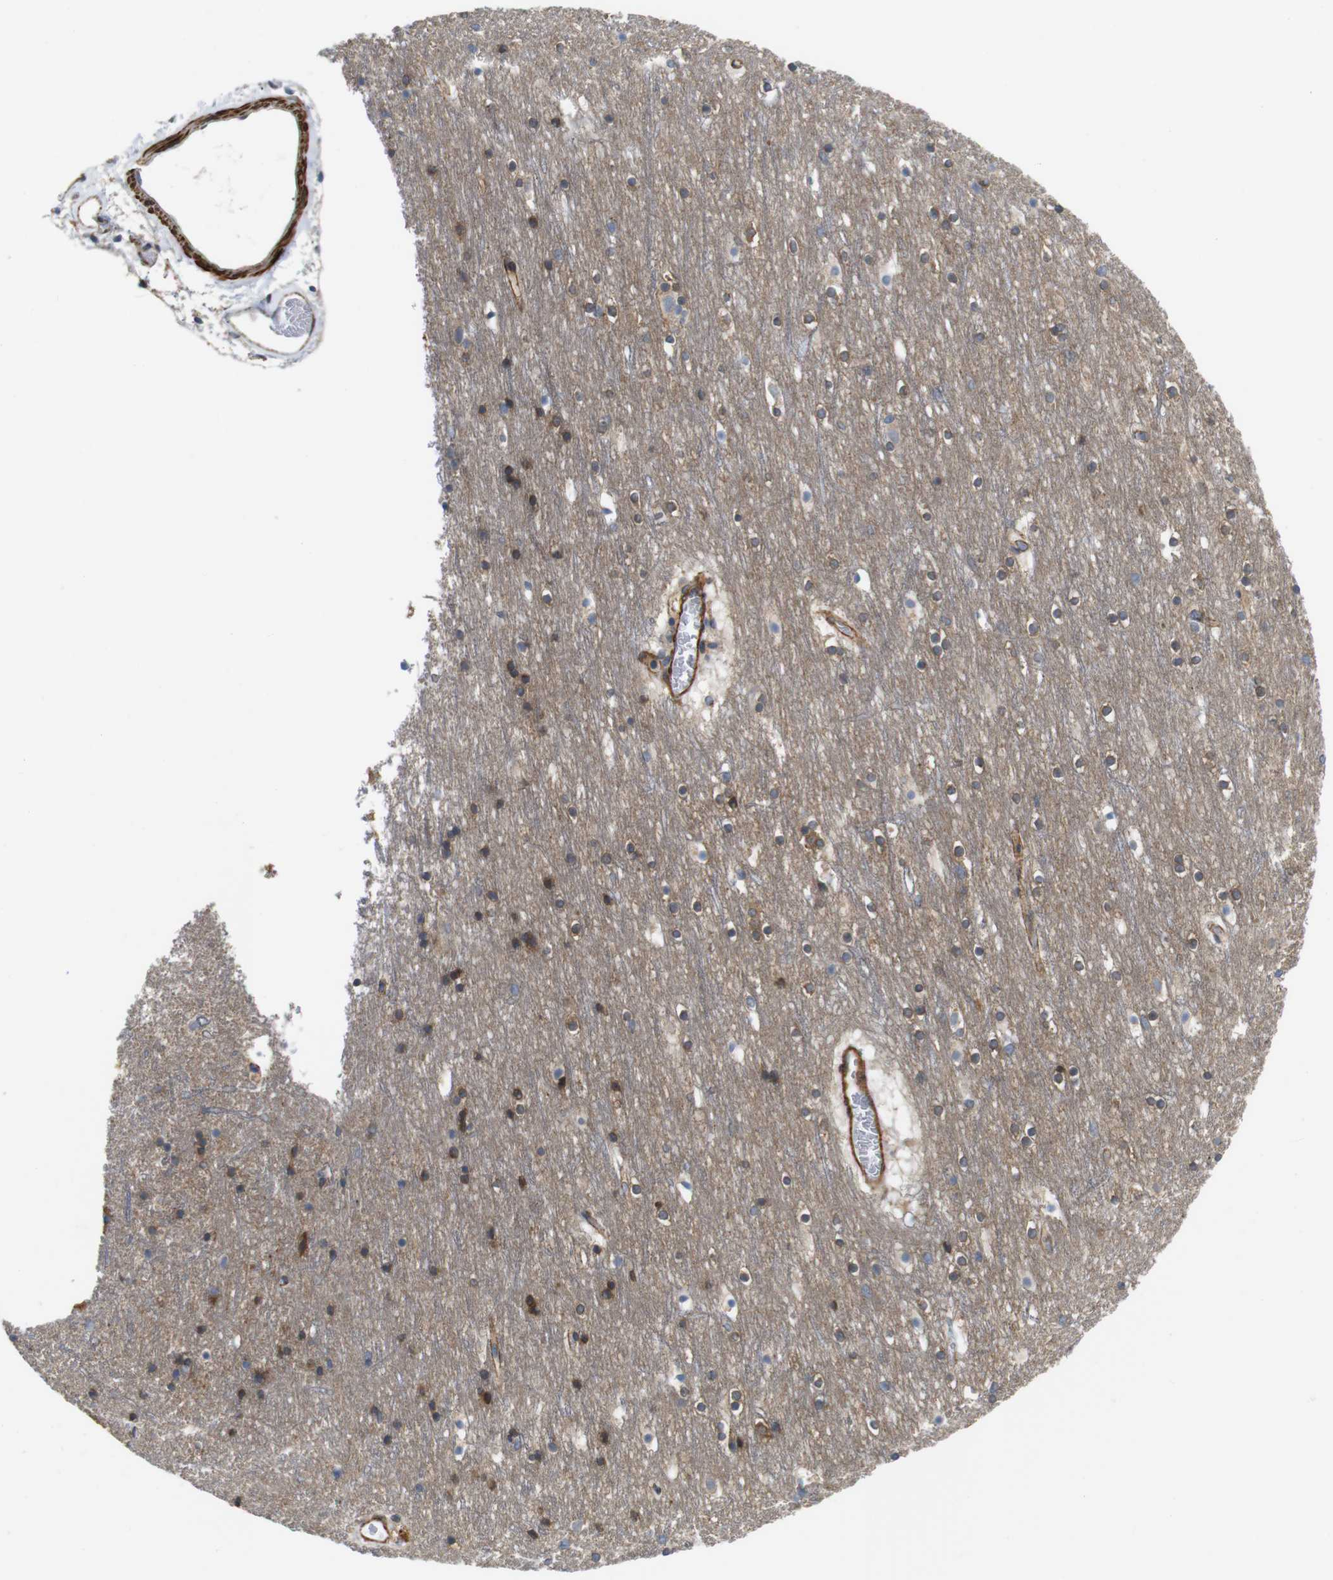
{"staining": {"intensity": "strong", "quantity": ">75%", "location": "cytoplasmic/membranous"}, "tissue": "cerebral cortex", "cell_type": "Endothelial cells", "image_type": "normal", "snomed": [{"axis": "morphology", "description": "Normal tissue, NOS"}, {"axis": "topography", "description": "Cerebral cortex"}], "caption": "Cerebral cortex stained for a protein (brown) reveals strong cytoplasmic/membranous positive positivity in about >75% of endothelial cells.", "gene": "GGT7", "patient": {"sex": "male", "age": 45}}